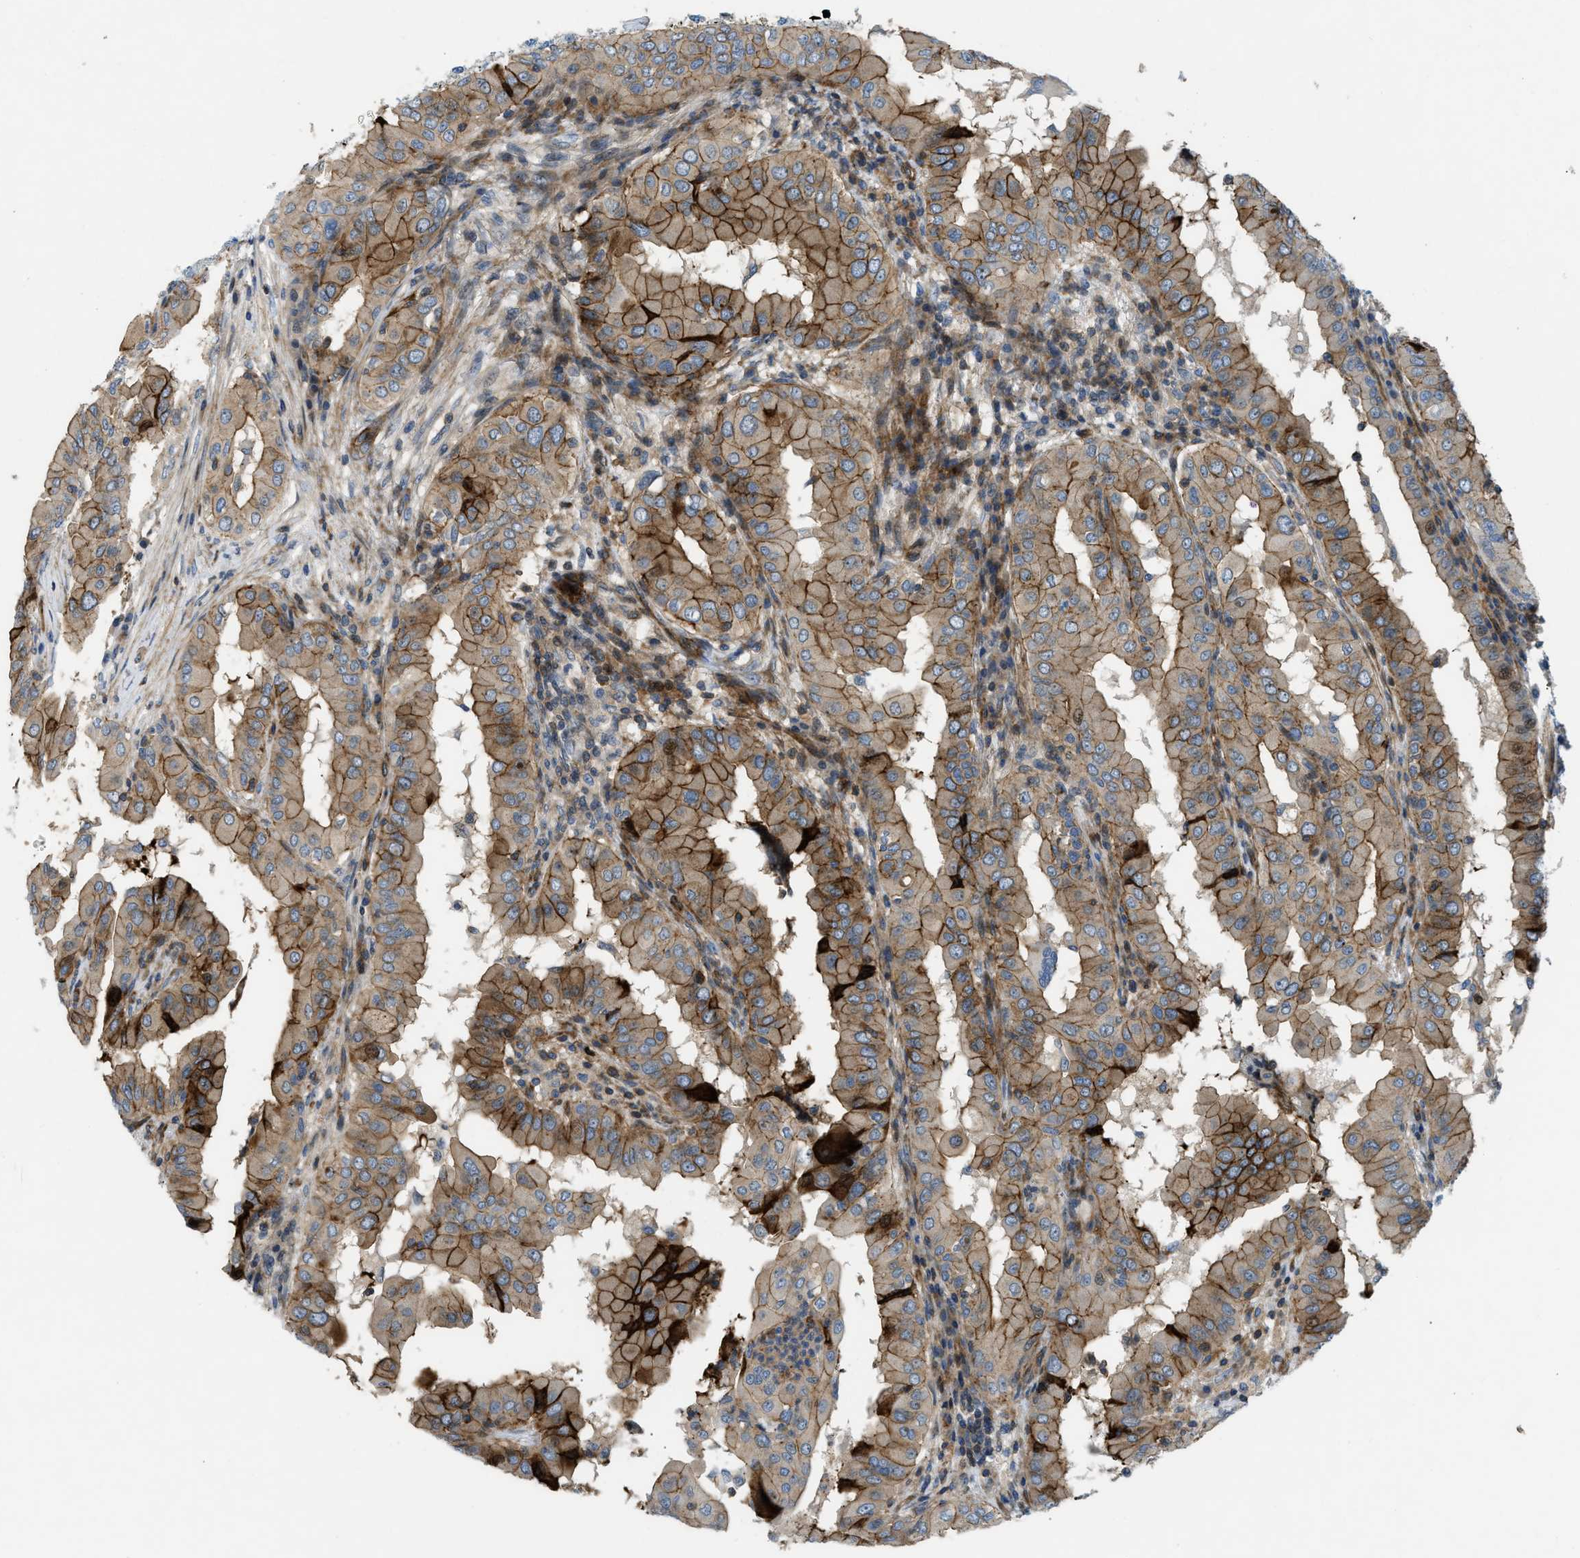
{"staining": {"intensity": "moderate", "quantity": ">75%", "location": "cytoplasmic/membranous"}, "tissue": "thyroid cancer", "cell_type": "Tumor cells", "image_type": "cancer", "snomed": [{"axis": "morphology", "description": "Papillary adenocarcinoma, NOS"}, {"axis": "topography", "description": "Thyroid gland"}], "caption": "A histopathology image showing moderate cytoplasmic/membranous positivity in about >75% of tumor cells in thyroid cancer (papillary adenocarcinoma), as visualized by brown immunohistochemical staining.", "gene": "NYNRIN", "patient": {"sex": "male", "age": 33}}